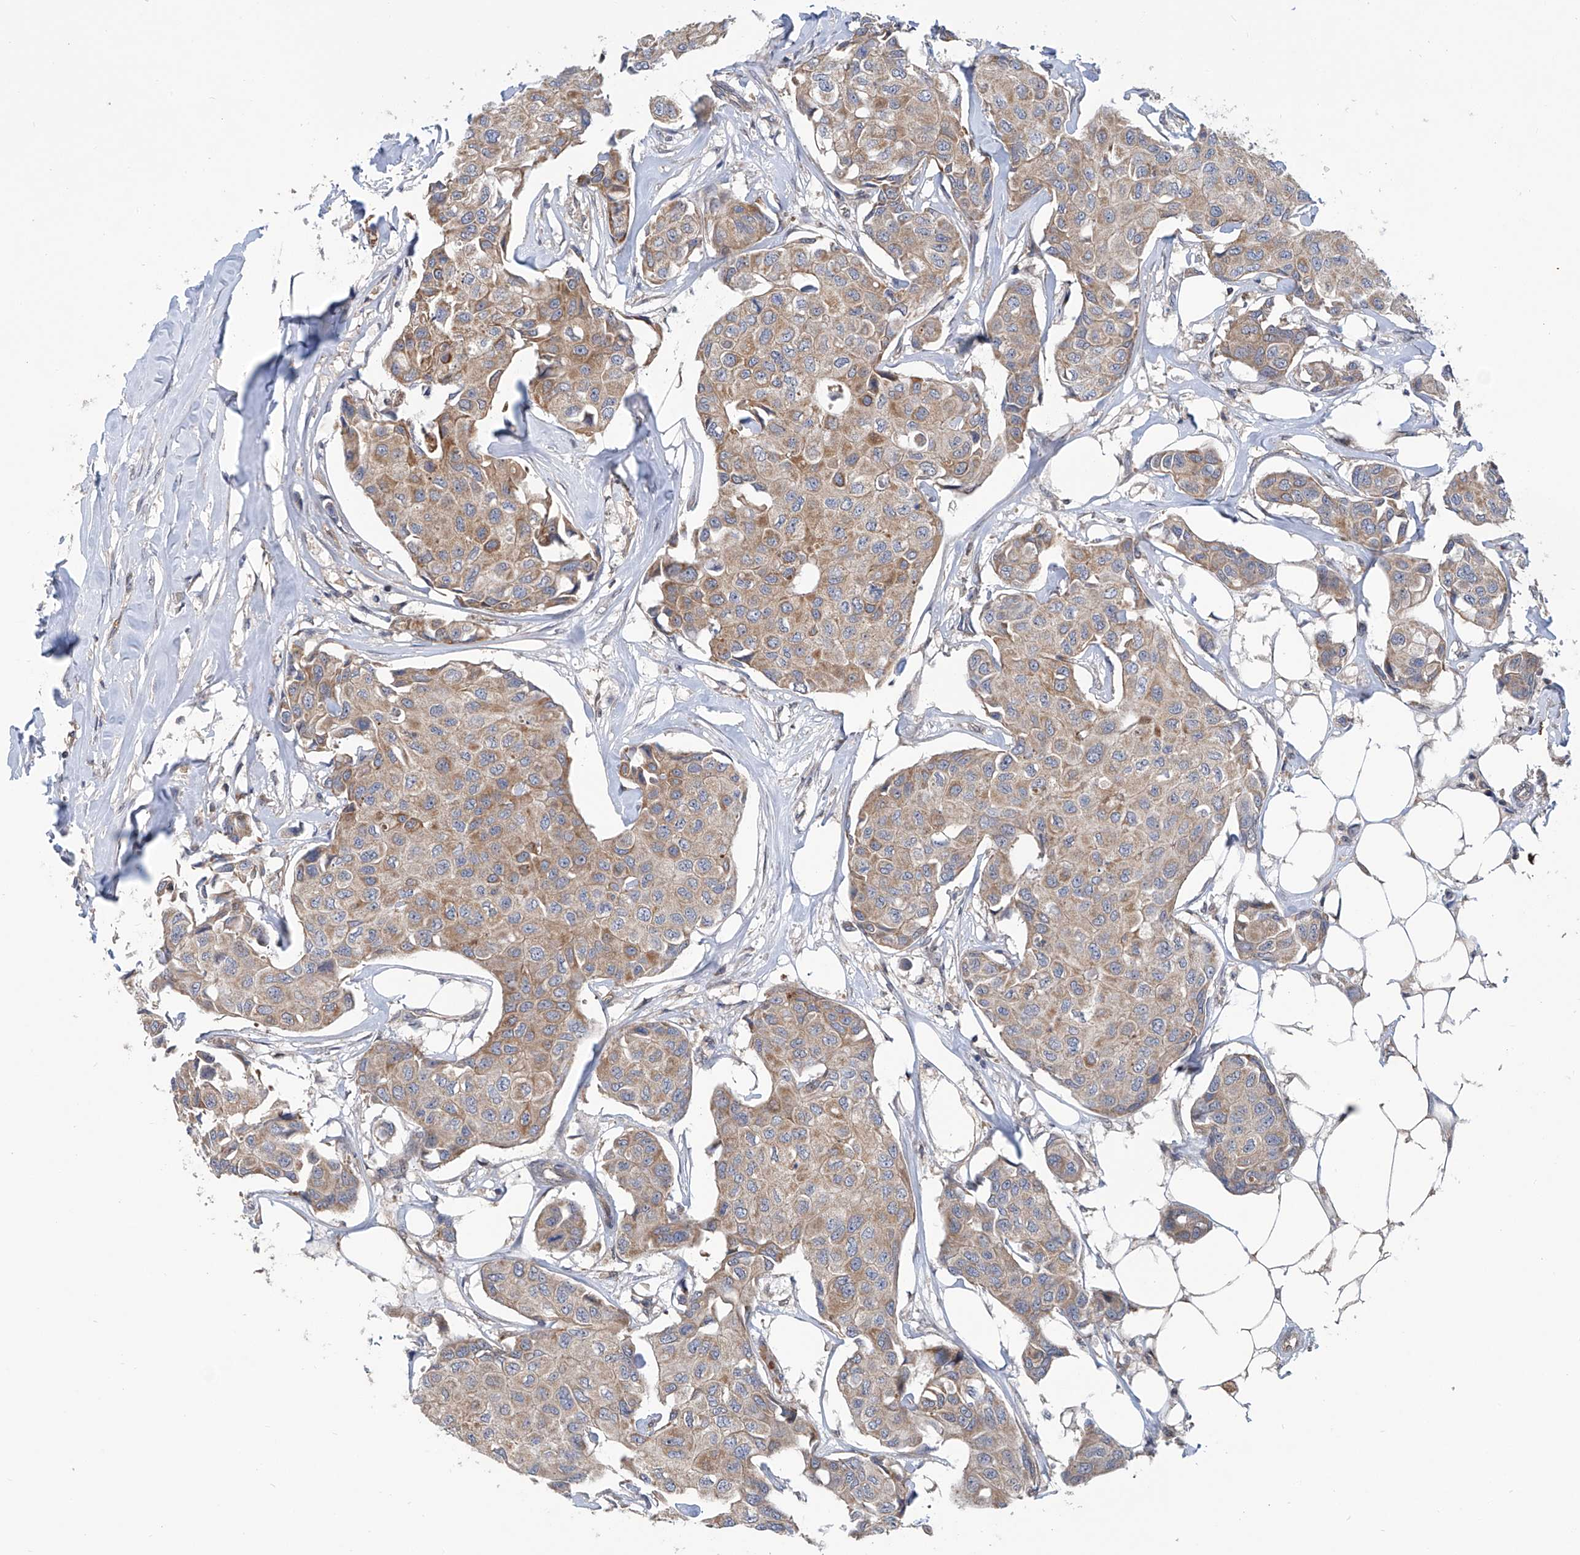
{"staining": {"intensity": "weak", "quantity": ">75%", "location": "cytoplasmic/membranous"}, "tissue": "breast cancer", "cell_type": "Tumor cells", "image_type": "cancer", "snomed": [{"axis": "morphology", "description": "Duct carcinoma"}, {"axis": "topography", "description": "Breast"}], "caption": "This micrograph displays breast cancer stained with immunohistochemistry (IHC) to label a protein in brown. The cytoplasmic/membranous of tumor cells show weak positivity for the protein. Nuclei are counter-stained blue.", "gene": "EIF2D", "patient": {"sex": "female", "age": 80}}